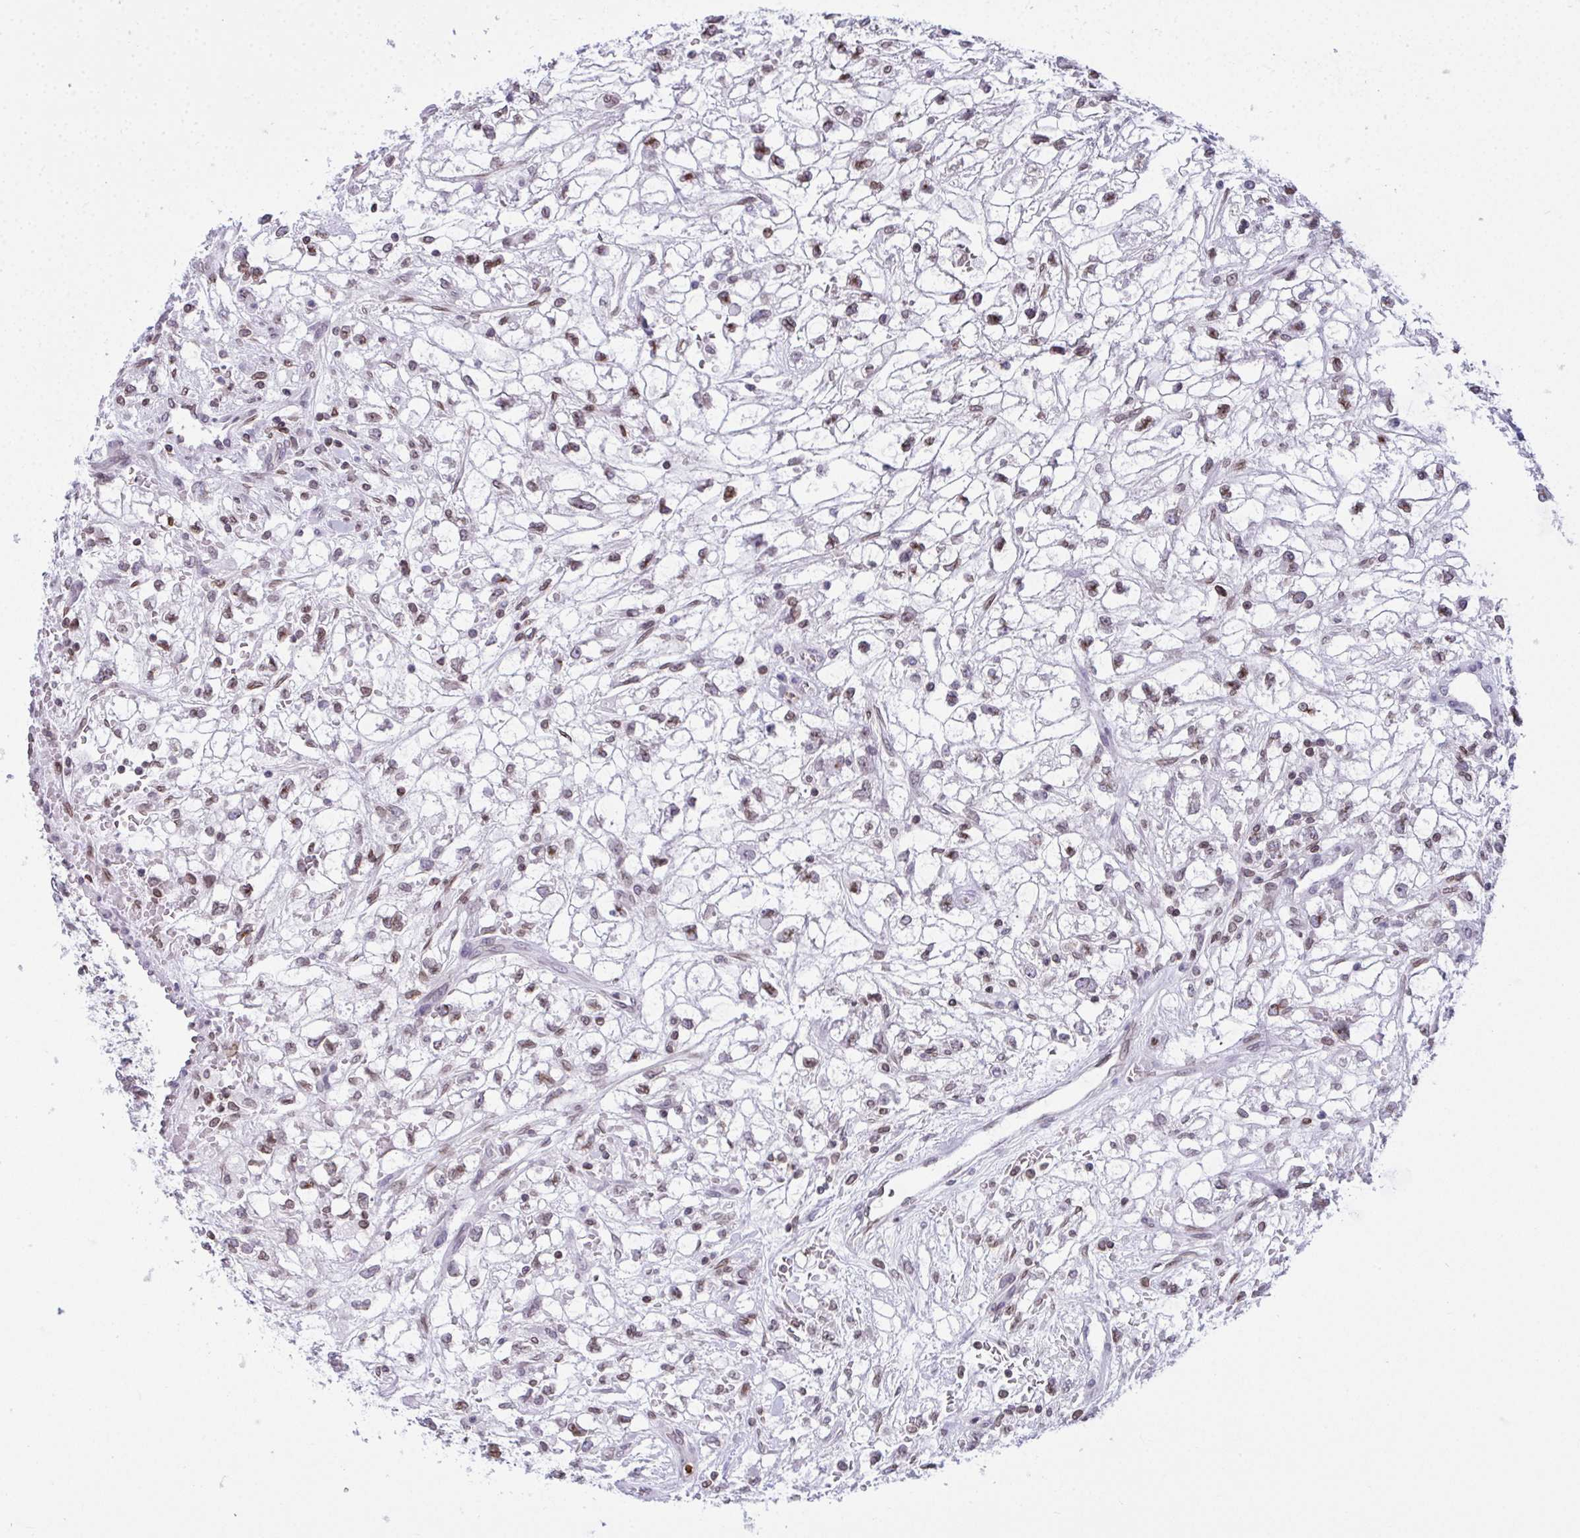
{"staining": {"intensity": "weak", "quantity": "25%-75%", "location": "cytoplasmic/membranous,nuclear"}, "tissue": "renal cancer", "cell_type": "Tumor cells", "image_type": "cancer", "snomed": [{"axis": "morphology", "description": "Adenocarcinoma, NOS"}, {"axis": "topography", "description": "Kidney"}], "caption": "Protein staining of adenocarcinoma (renal) tissue displays weak cytoplasmic/membranous and nuclear expression in about 25%-75% of tumor cells. The staining was performed using DAB, with brown indicating positive protein expression. Nuclei are stained blue with hematoxylin.", "gene": "LMNB2", "patient": {"sex": "male", "age": 59}}